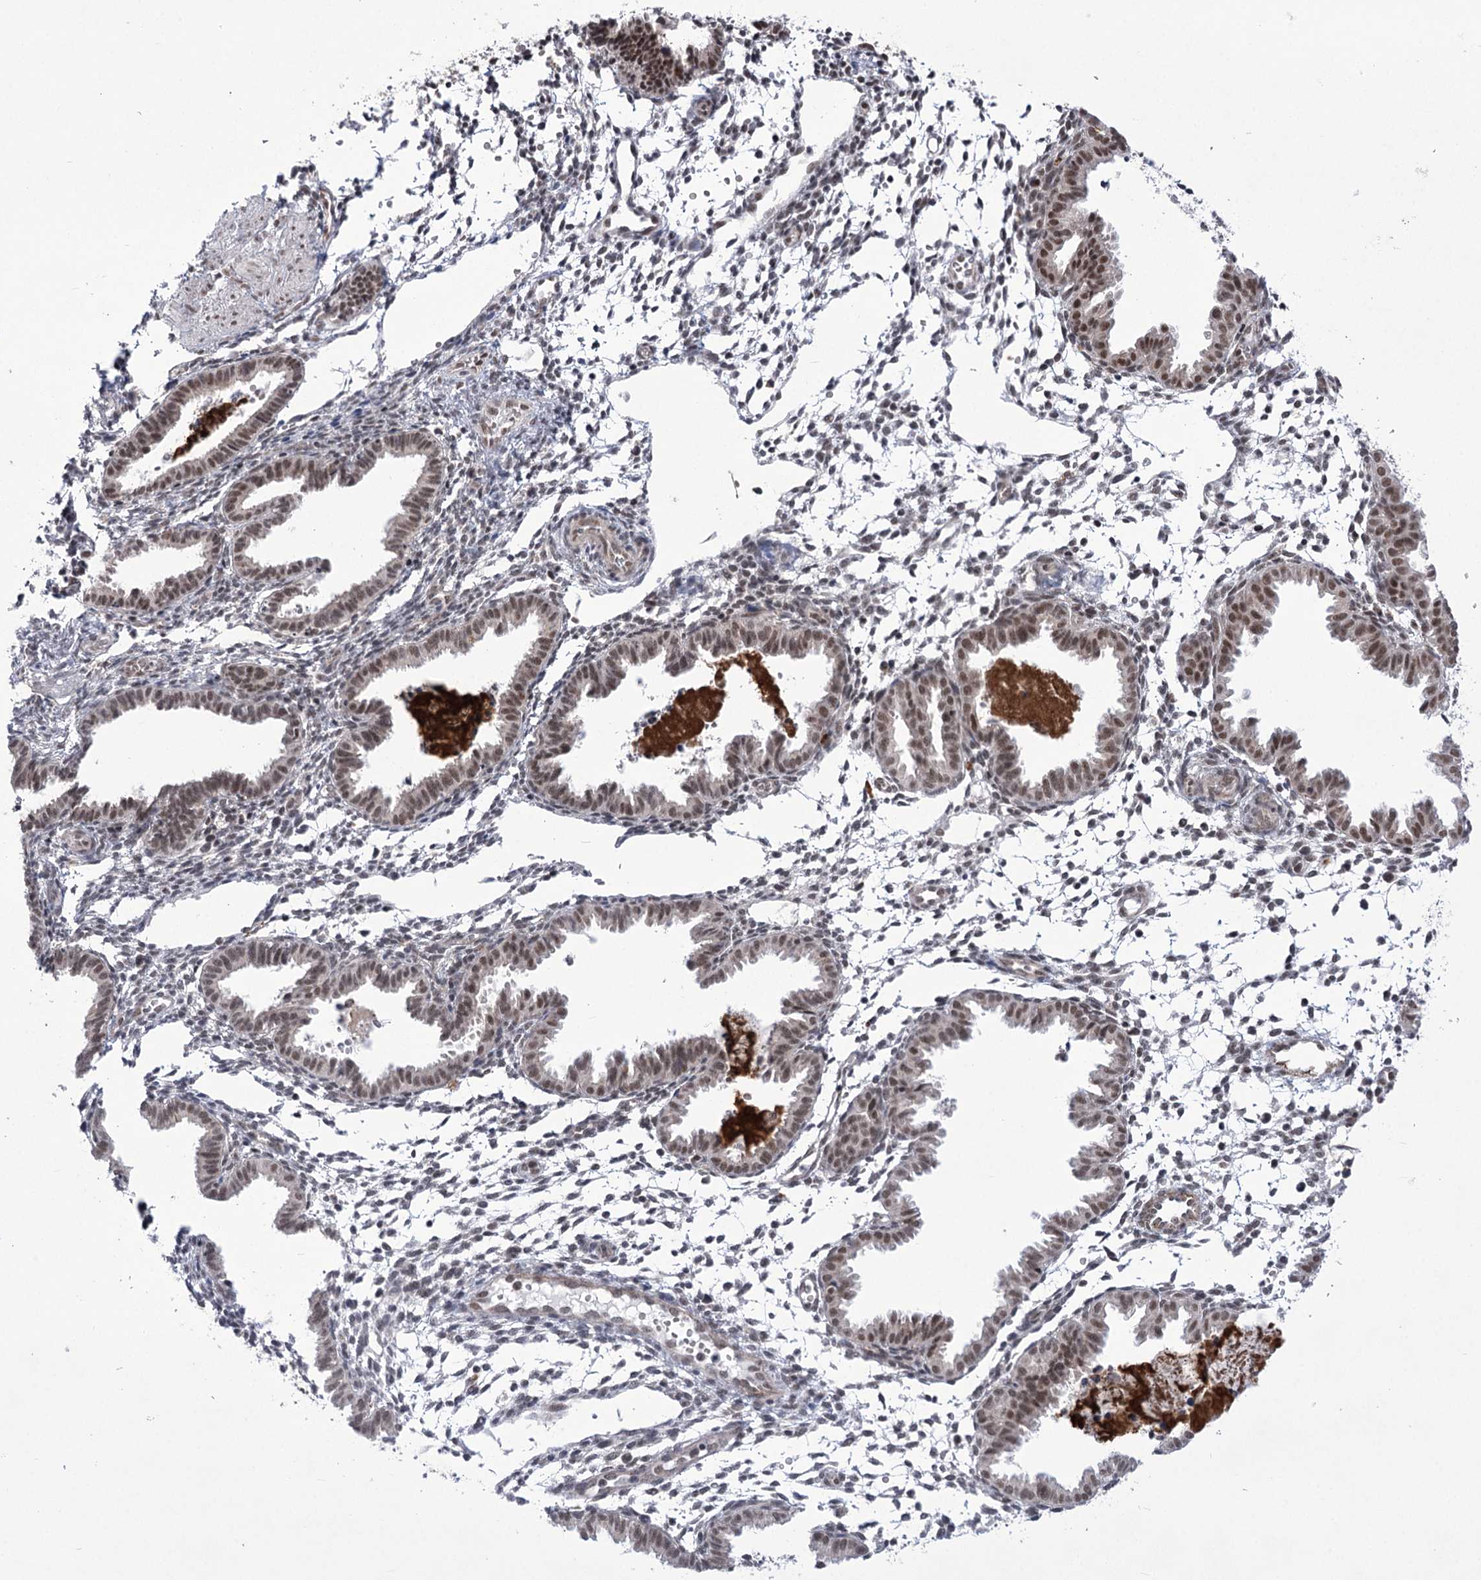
{"staining": {"intensity": "negative", "quantity": "none", "location": "none"}, "tissue": "endometrium", "cell_type": "Cells in endometrial stroma", "image_type": "normal", "snomed": [{"axis": "morphology", "description": "Normal tissue, NOS"}, {"axis": "topography", "description": "Endometrium"}], "caption": "This is an immunohistochemistry image of benign human endometrium. There is no expression in cells in endometrial stroma.", "gene": "ZMAT2", "patient": {"sex": "female", "age": 33}}